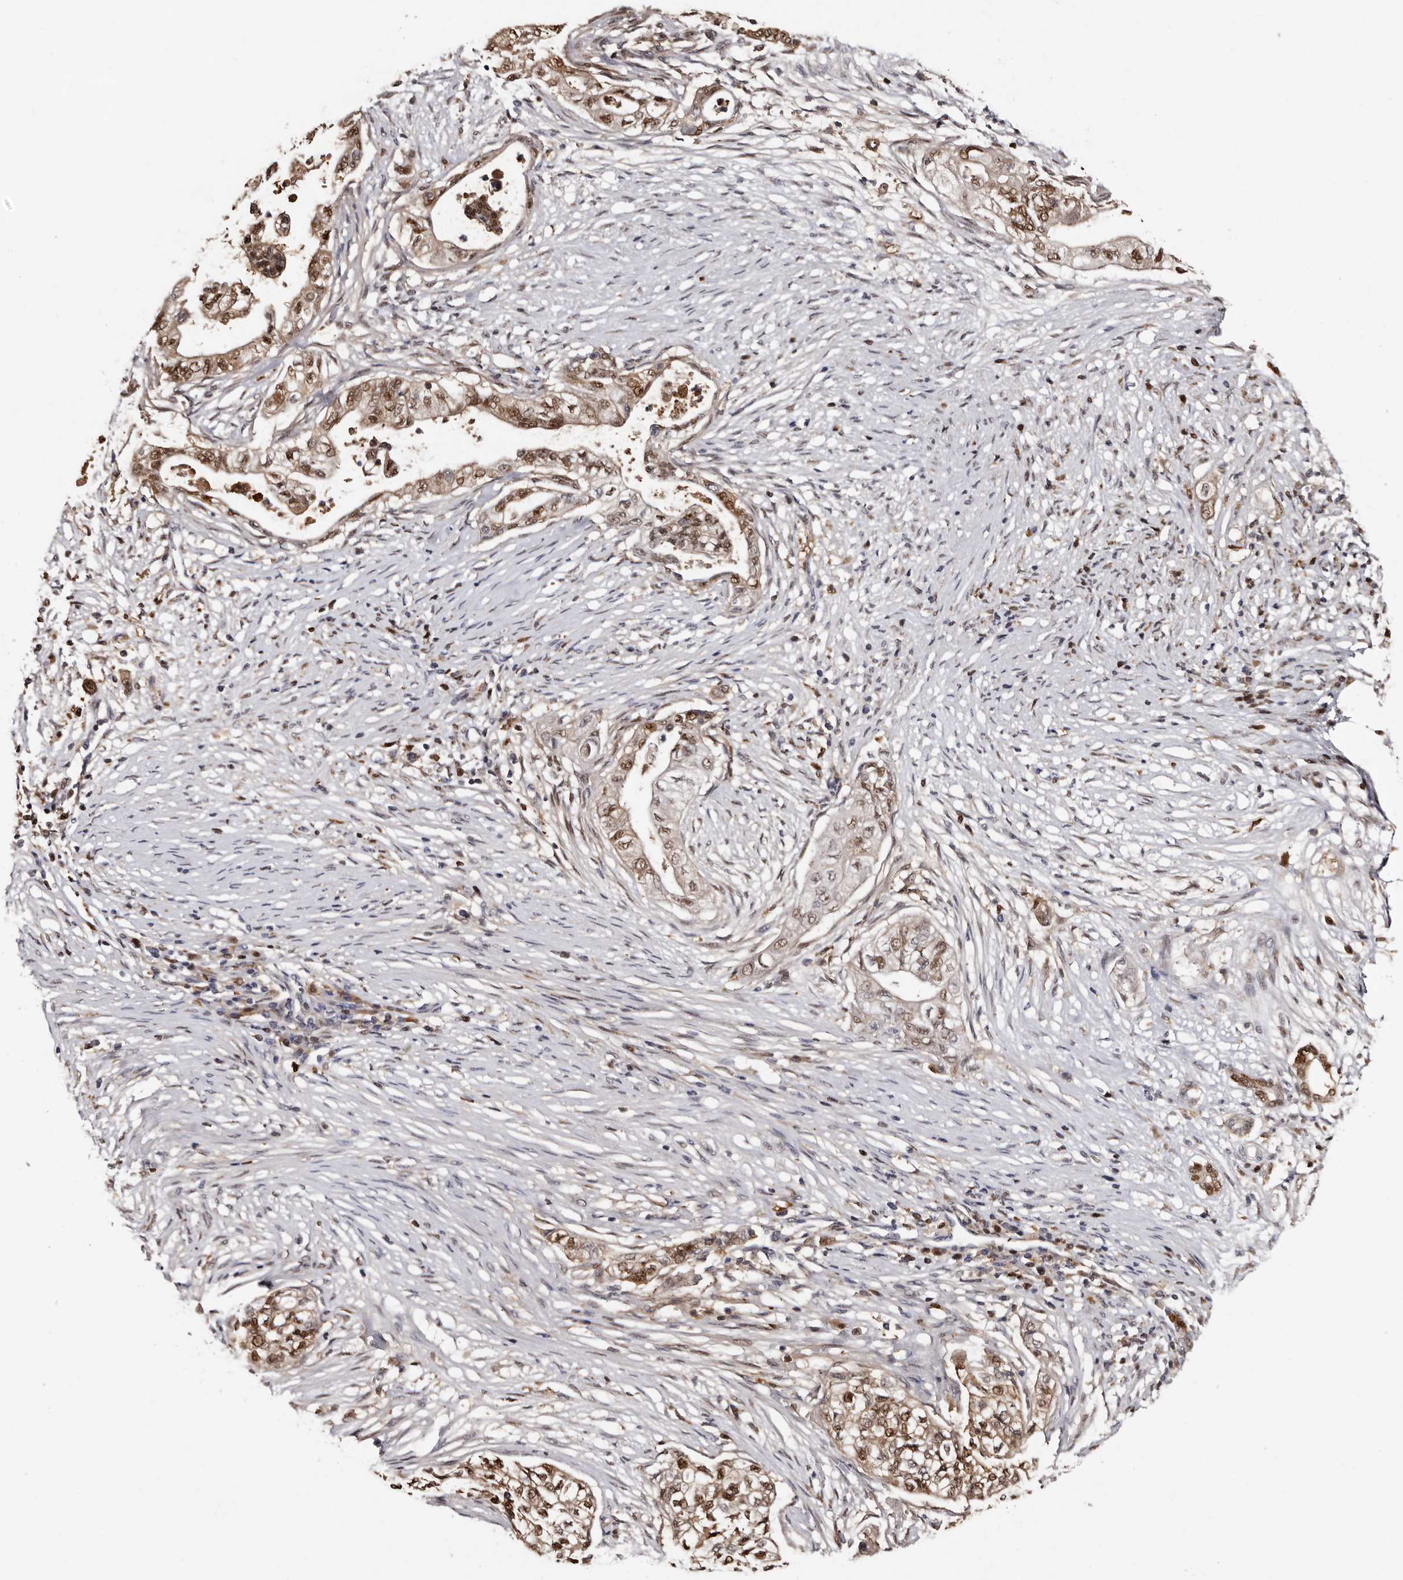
{"staining": {"intensity": "moderate", "quantity": ">75%", "location": "cytoplasmic/membranous,nuclear"}, "tissue": "pancreatic cancer", "cell_type": "Tumor cells", "image_type": "cancer", "snomed": [{"axis": "morphology", "description": "Adenocarcinoma, NOS"}, {"axis": "topography", "description": "Pancreas"}], "caption": "Immunohistochemical staining of human pancreatic cancer (adenocarcinoma) demonstrates medium levels of moderate cytoplasmic/membranous and nuclear protein expression in approximately >75% of tumor cells.", "gene": "DNPH1", "patient": {"sex": "male", "age": 72}}